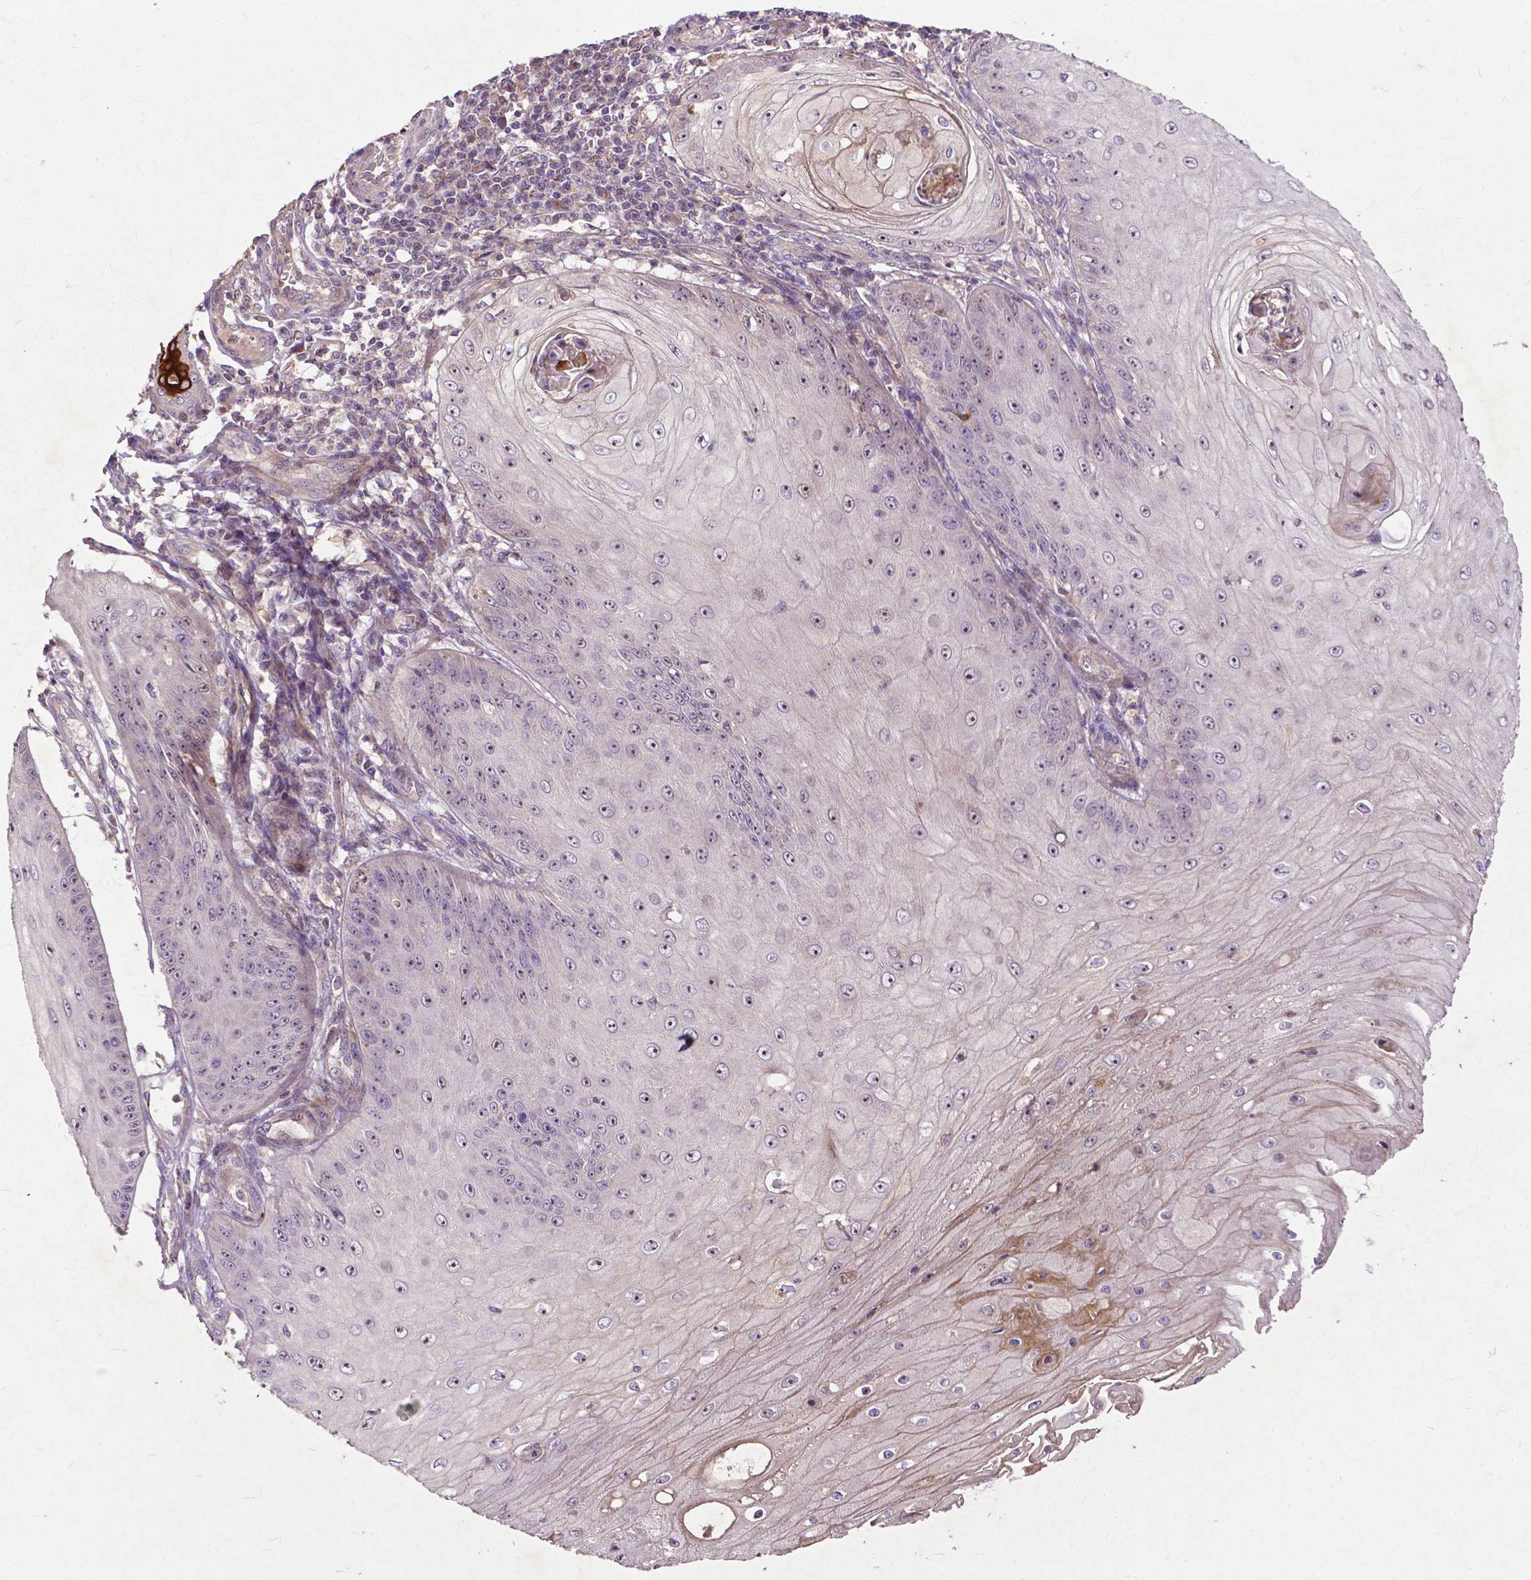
{"staining": {"intensity": "moderate", "quantity": "25%-75%", "location": "nuclear"}, "tissue": "skin cancer", "cell_type": "Tumor cells", "image_type": "cancer", "snomed": [{"axis": "morphology", "description": "Squamous cell carcinoma, NOS"}, {"axis": "topography", "description": "Skin"}], "caption": "The photomicrograph shows a brown stain indicating the presence of a protein in the nuclear of tumor cells in skin cancer. The staining was performed using DAB to visualize the protein expression in brown, while the nuclei were stained in blue with hematoxylin (Magnification: 20x).", "gene": "PARP3", "patient": {"sex": "male", "age": 70}}